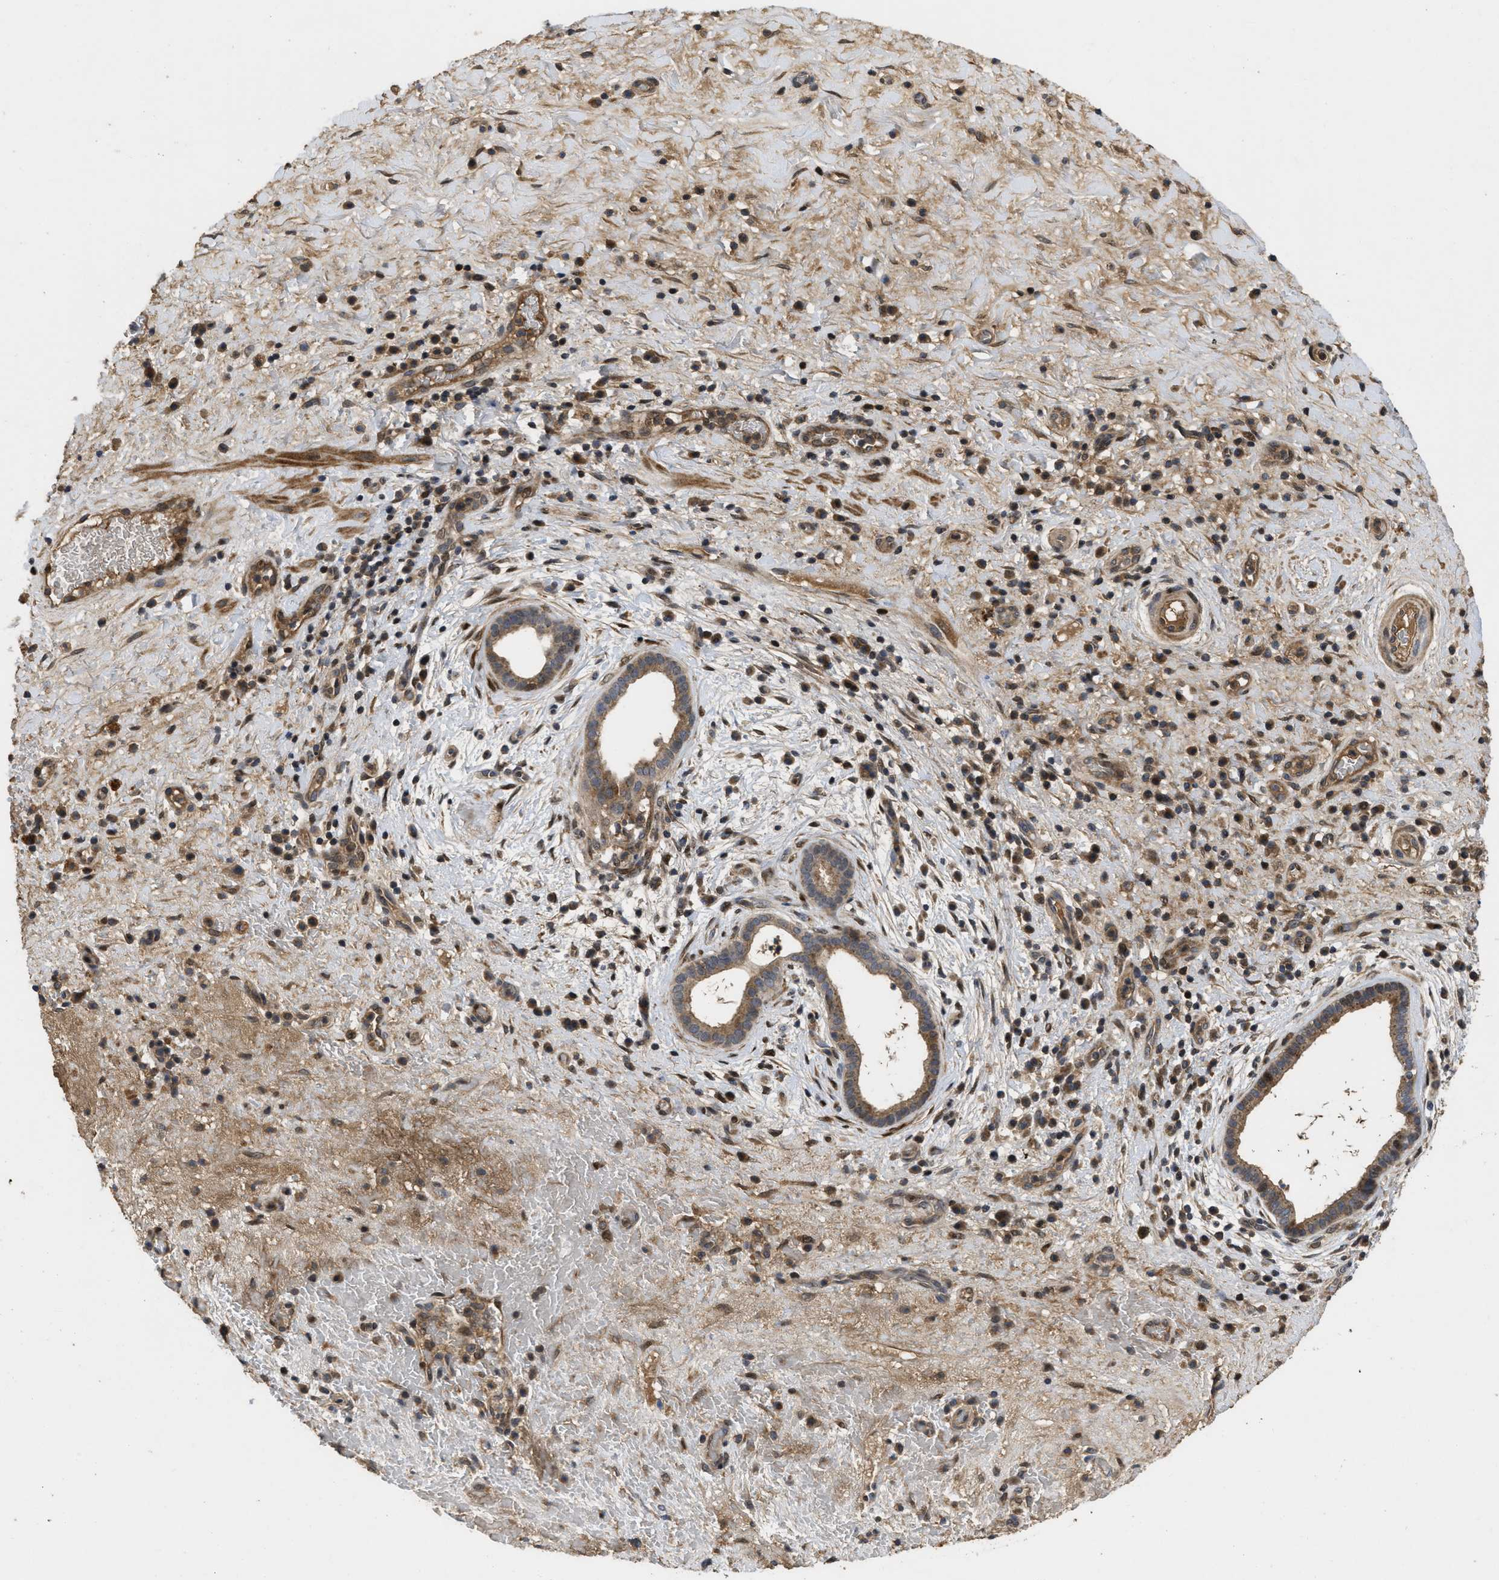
{"staining": {"intensity": "moderate", "quantity": ">75%", "location": "cytoplasmic/membranous"}, "tissue": "liver cancer", "cell_type": "Tumor cells", "image_type": "cancer", "snomed": [{"axis": "morphology", "description": "Cholangiocarcinoma"}, {"axis": "topography", "description": "Liver"}], "caption": "Liver cholangiocarcinoma stained with a brown dye shows moderate cytoplasmic/membranous positive expression in about >75% of tumor cells.", "gene": "CBR3", "patient": {"sex": "female", "age": 38}}